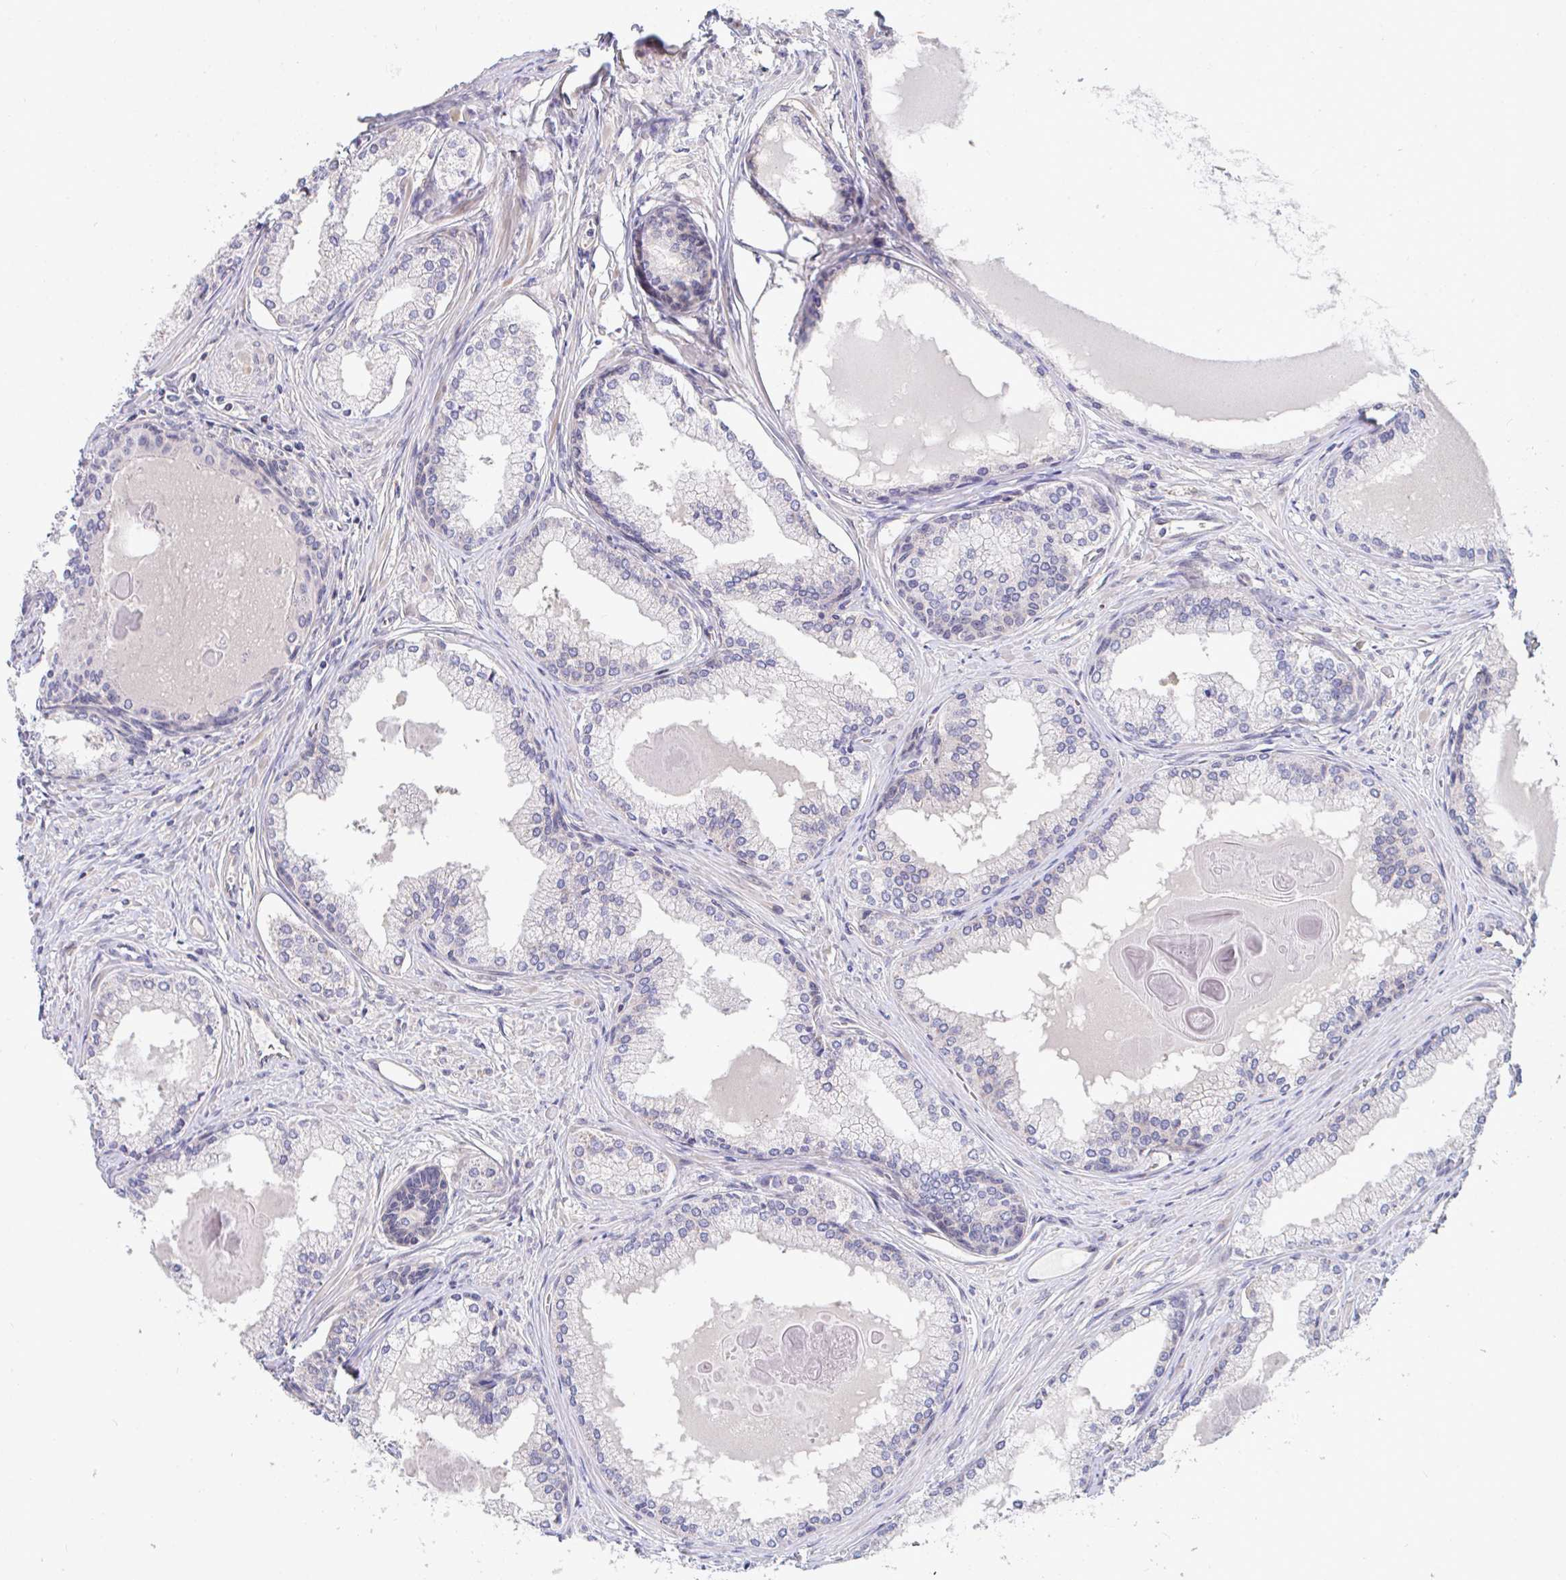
{"staining": {"intensity": "negative", "quantity": "none", "location": "none"}, "tissue": "prostate cancer", "cell_type": "Tumor cells", "image_type": "cancer", "snomed": [{"axis": "morphology", "description": "Adenocarcinoma, High grade"}, {"axis": "topography", "description": "Prostate"}], "caption": "The immunohistochemistry (IHC) image has no significant staining in tumor cells of adenocarcinoma (high-grade) (prostate) tissue. Nuclei are stained in blue.", "gene": "EIF1AD", "patient": {"sex": "male", "age": 68}}